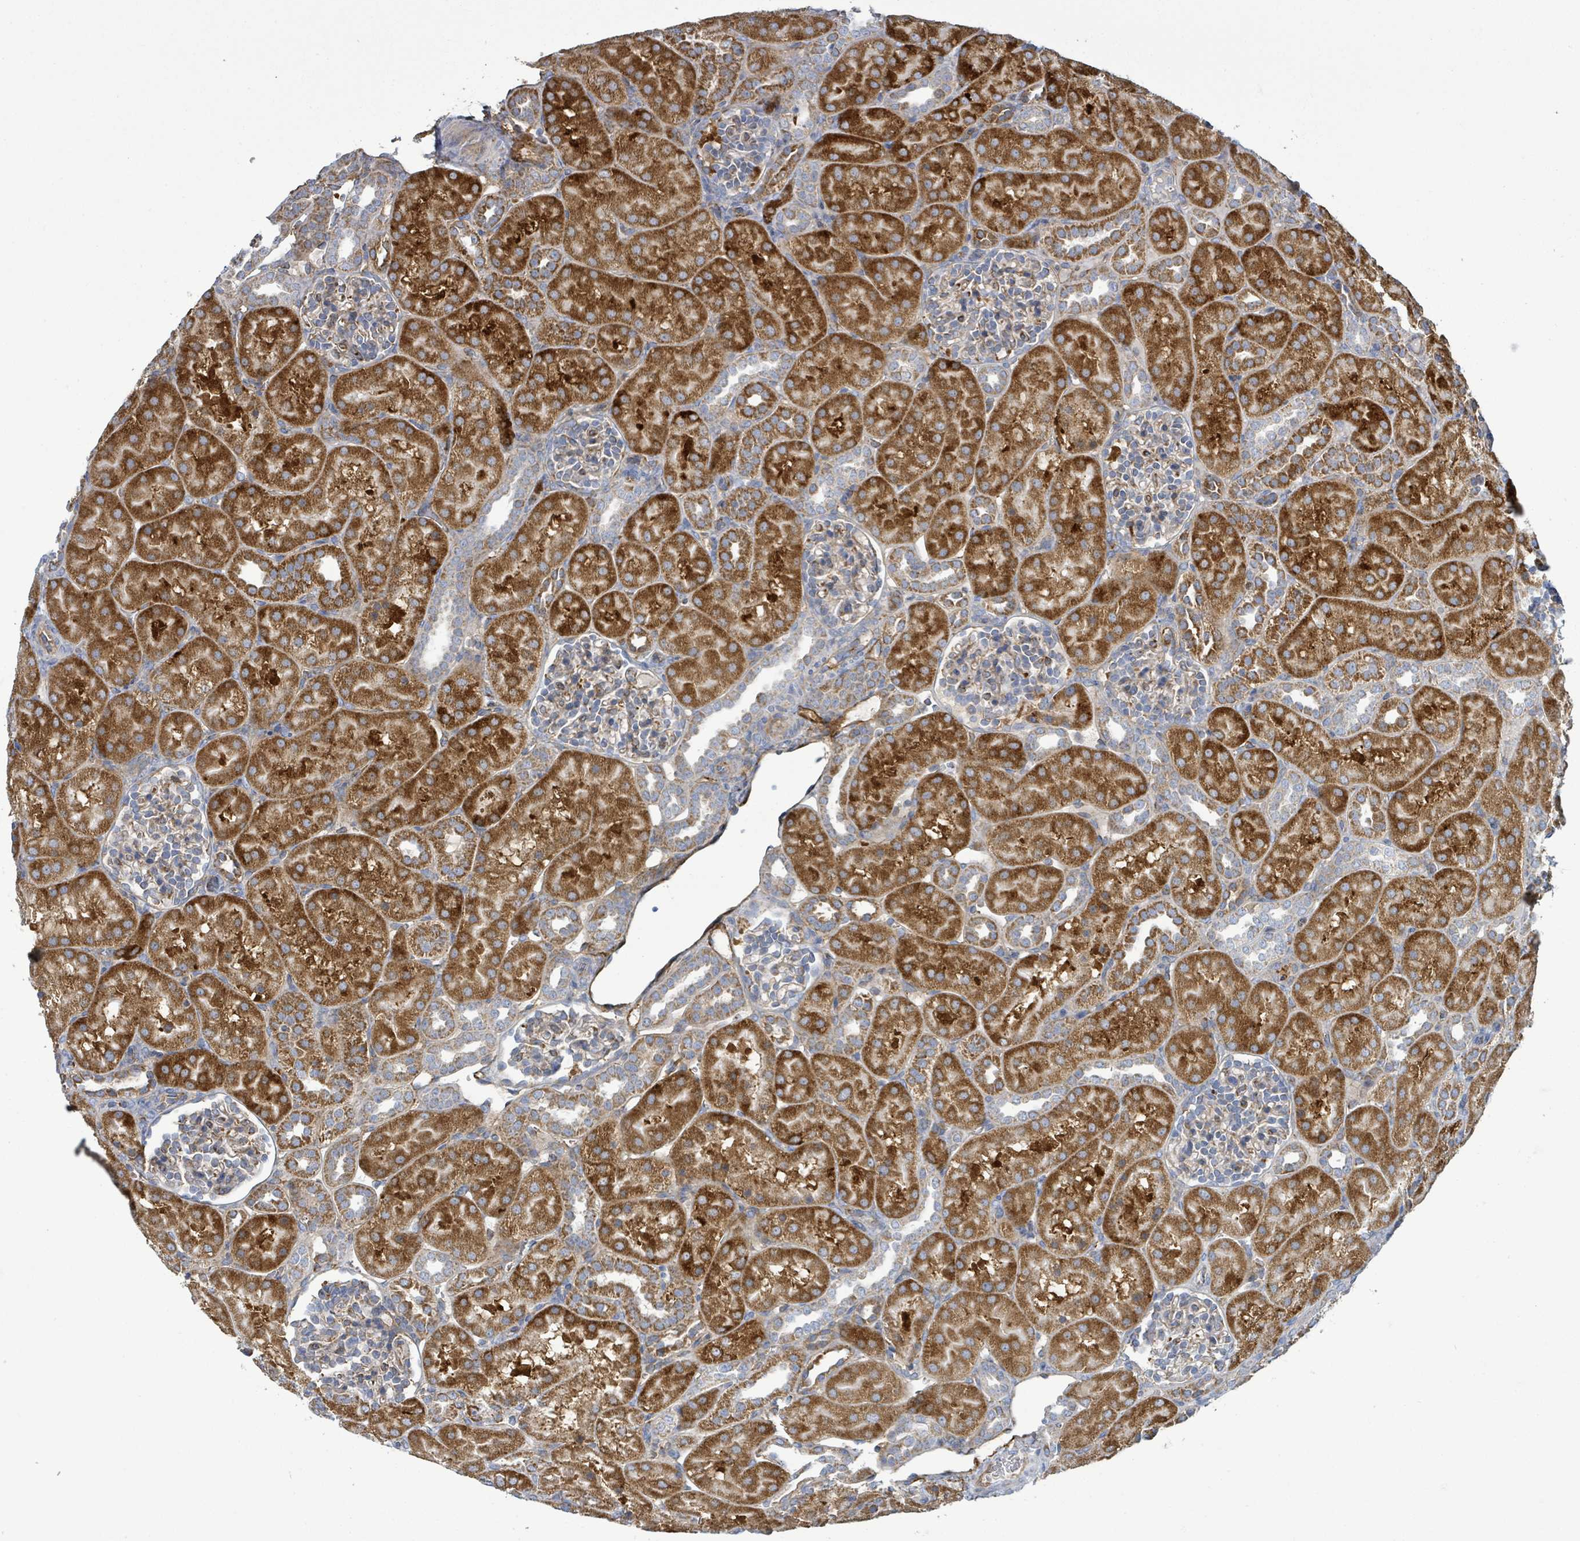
{"staining": {"intensity": "moderate", "quantity": "<25%", "location": "cytoplasmic/membranous"}, "tissue": "kidney", "cell_type": "Cells in glomeruli", "image_type": "normal", "snomed": [{"axis": "morphology", "description": "Normal tissue, NOS"}, {"axis": "topography", "description": "Kidney"}], "caption": "Protein expression analysis of normal kidney displays moderate cytoplasmic/membranous expression in about <25% of cells in glomeruli.", "gene": "EGFL7", "patient": {"sex": "male", "age": 1}}